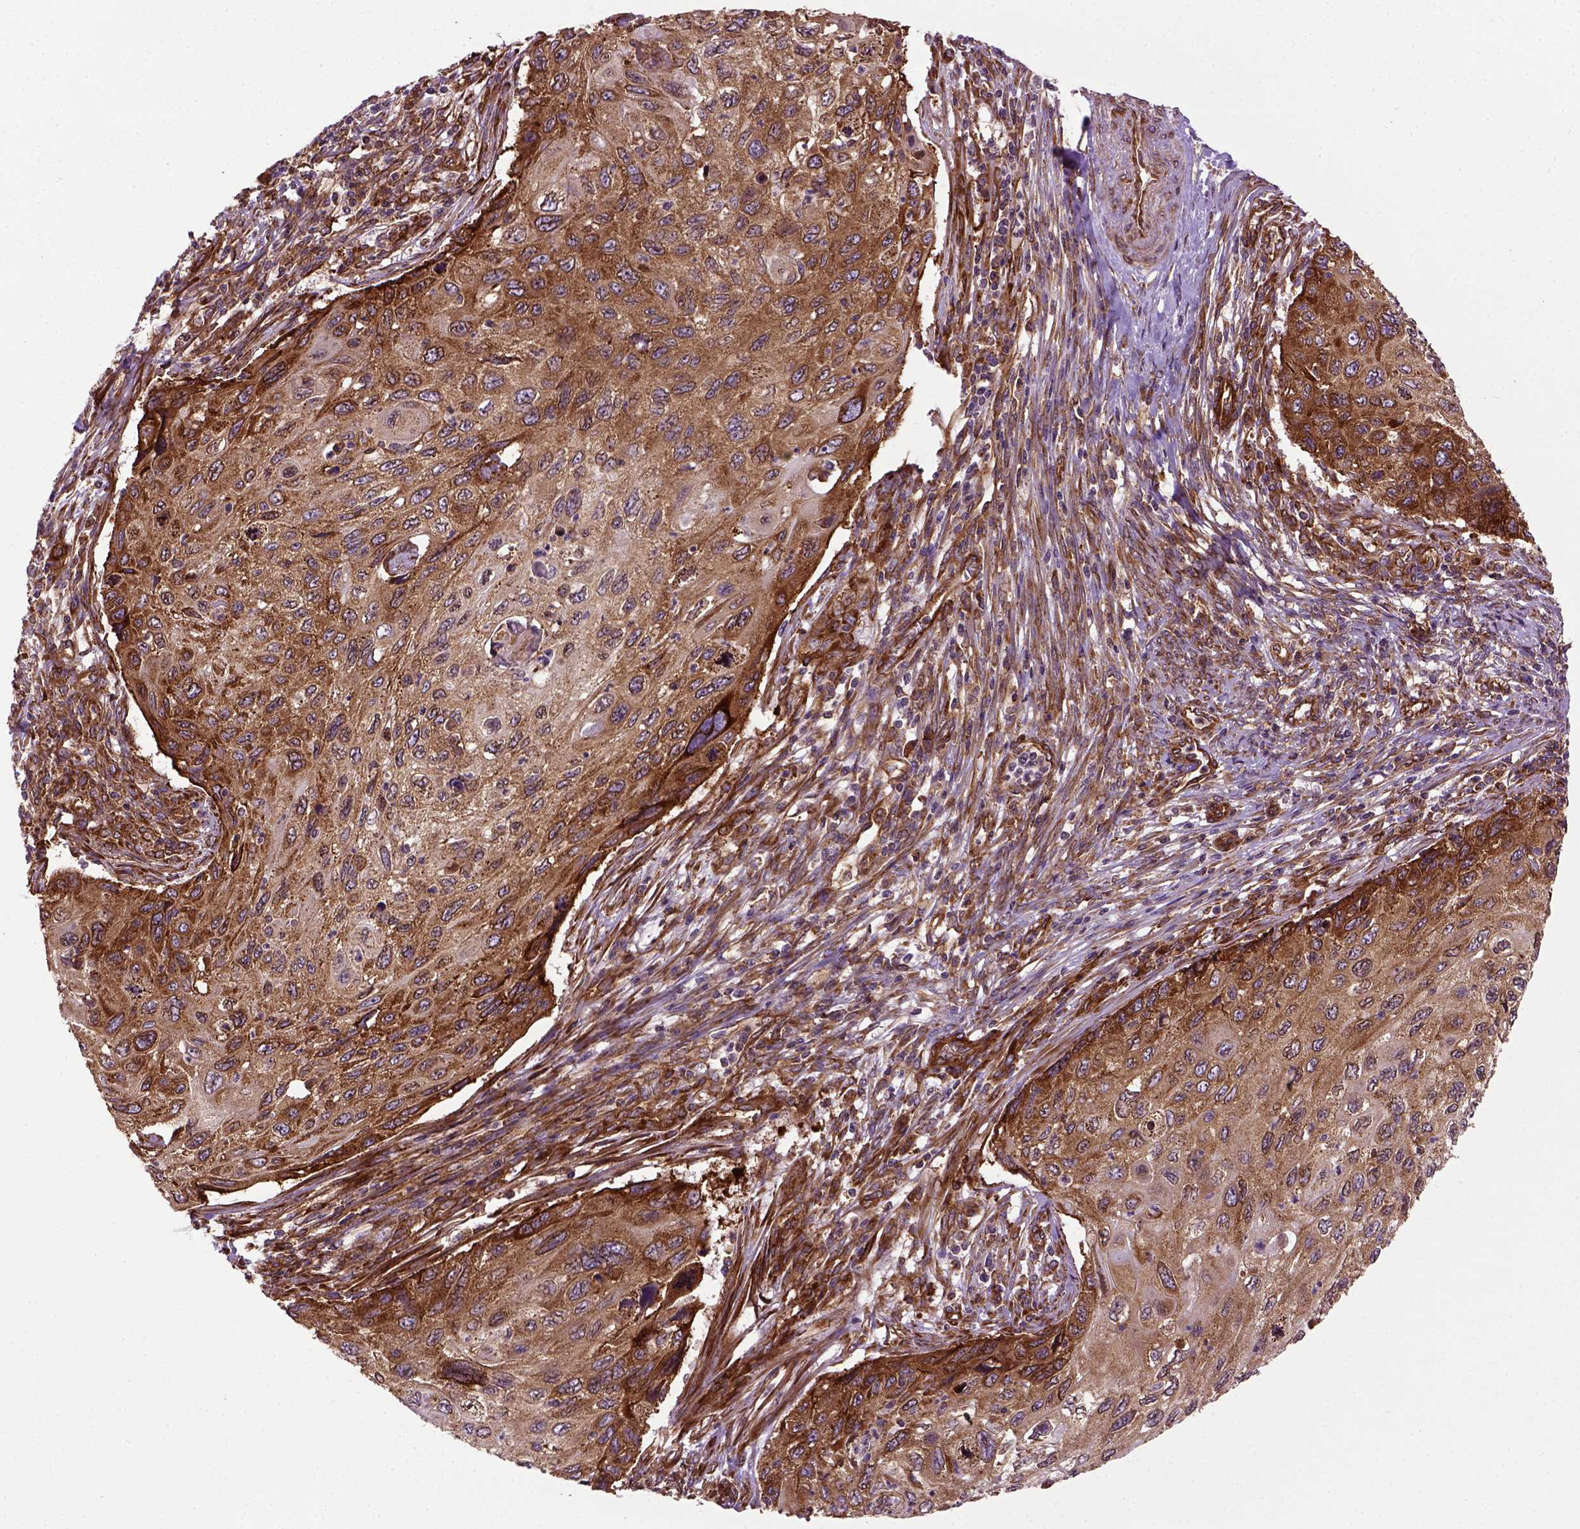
{"staining": {"intensity": "strong", "quantity": ">75%", "location": "cytoplasmic/membranous"}, "tissue": "cervical cancer", "cell_type": "Tumor cells", "image_type": "cancer", "snomed": [{"axis": "morphology", "description": "Squamous cell carcinoma, NOS"}, {"axis": "topography", "description": "Cervix"}], "caption": "Cervical cancer tissue reveals strong cytoplasmic/membranous expression in approximately >75% of tumor cells", "gene": "CAPRIN1", "patient": {"sex": "female", "age": 70}}